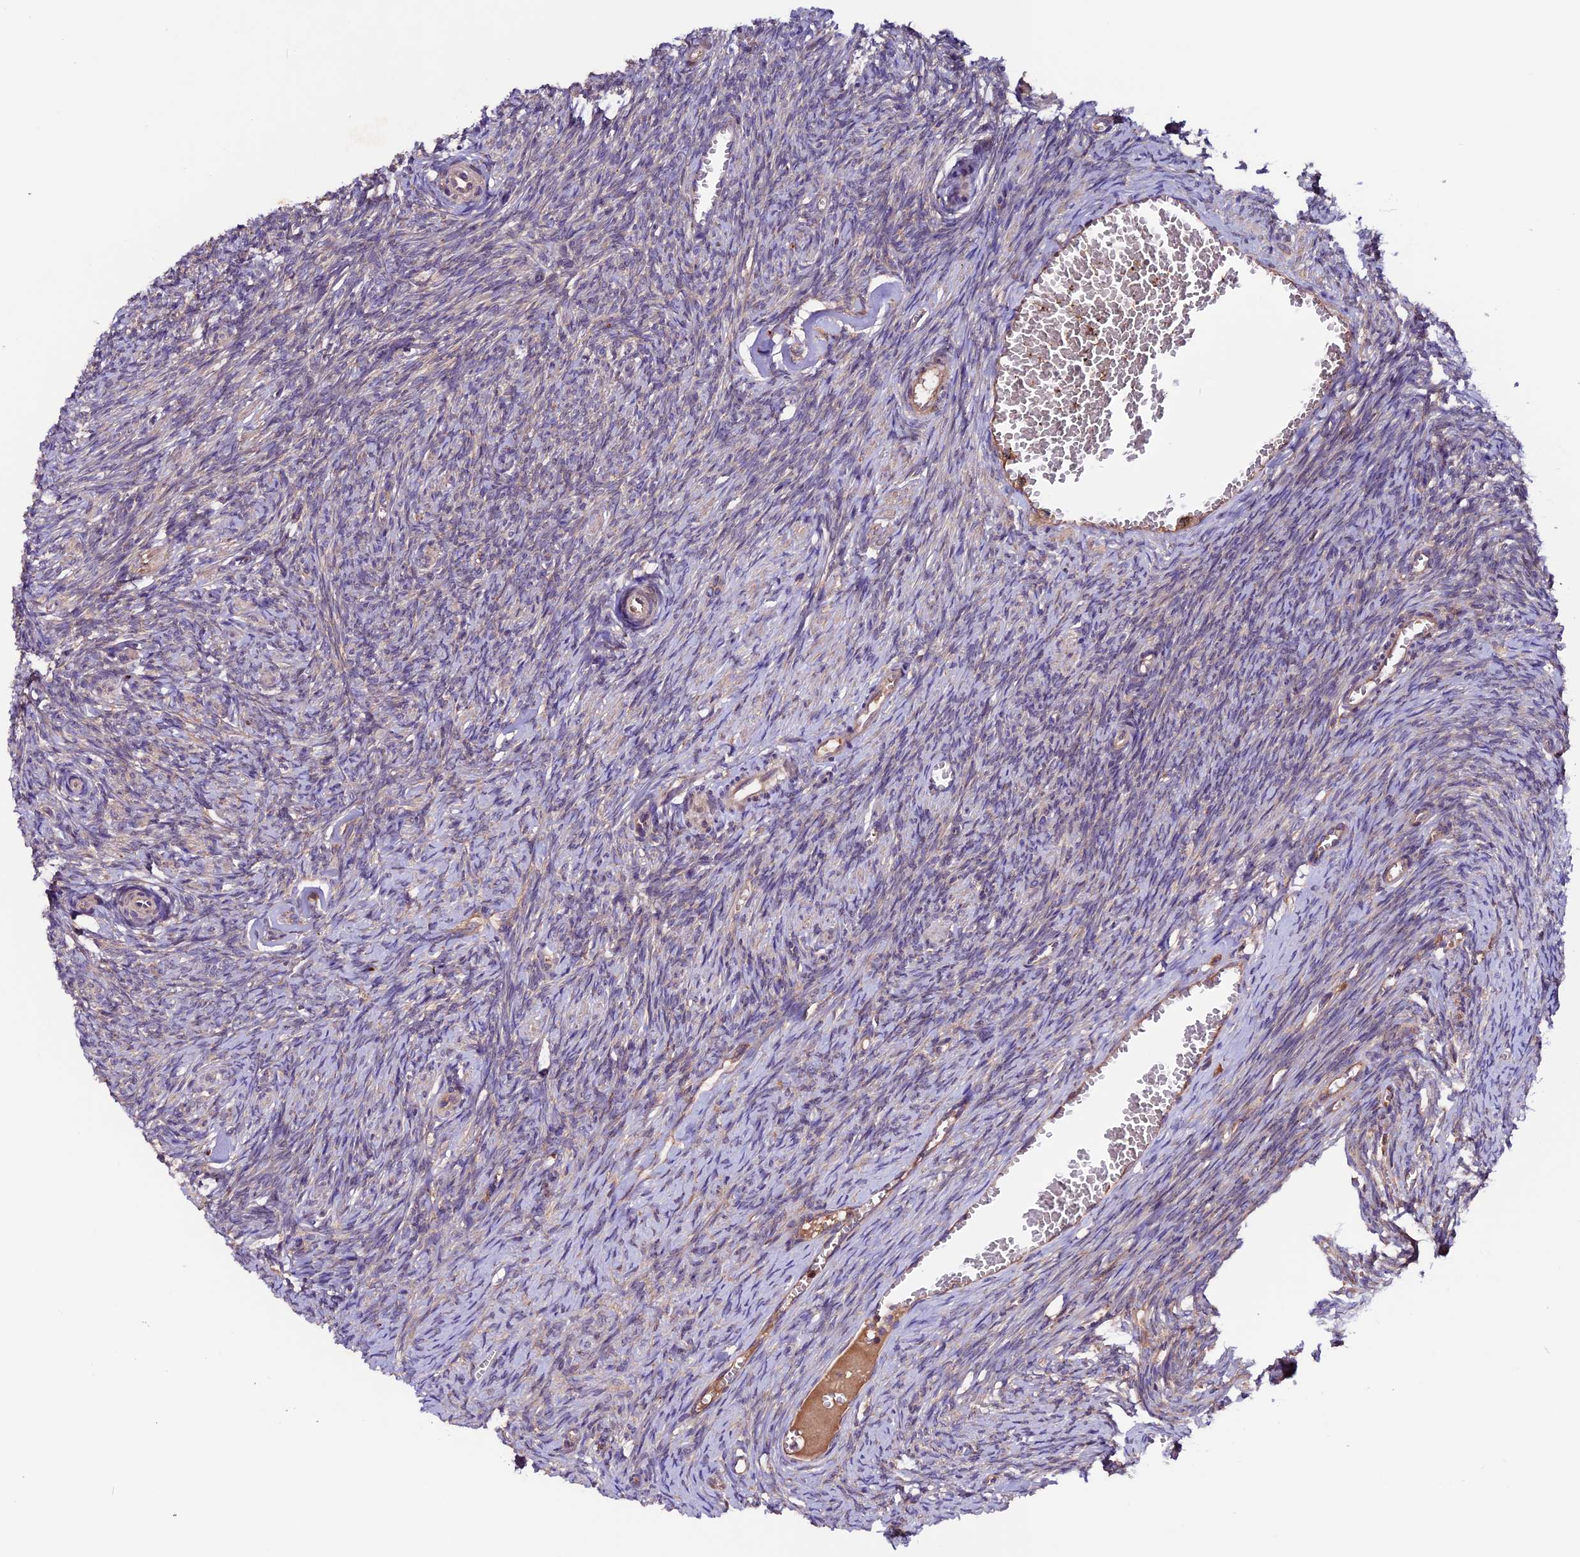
{"staining": {"intensity": "weak", "quantity": "25%-75%", "location": "cytoplasmic/membranous"}, "tissue": "ovary", "cell_type": "Ovarian stroma cells", "image_type": "normal", "snomed": [{"axis": "morphology", "description": "Normal tissue, NOS"}, {"axis": "topography", "description": "Ovary"}], "caption": "Ovary was stained to show a protein in brown. There is low levels of weak cytoplasmic/membranous positivity in about 25%-75% of ovarian stroma cells.", "gene": "ZNF598", "patient": {"sex": "female", "age": 44}}